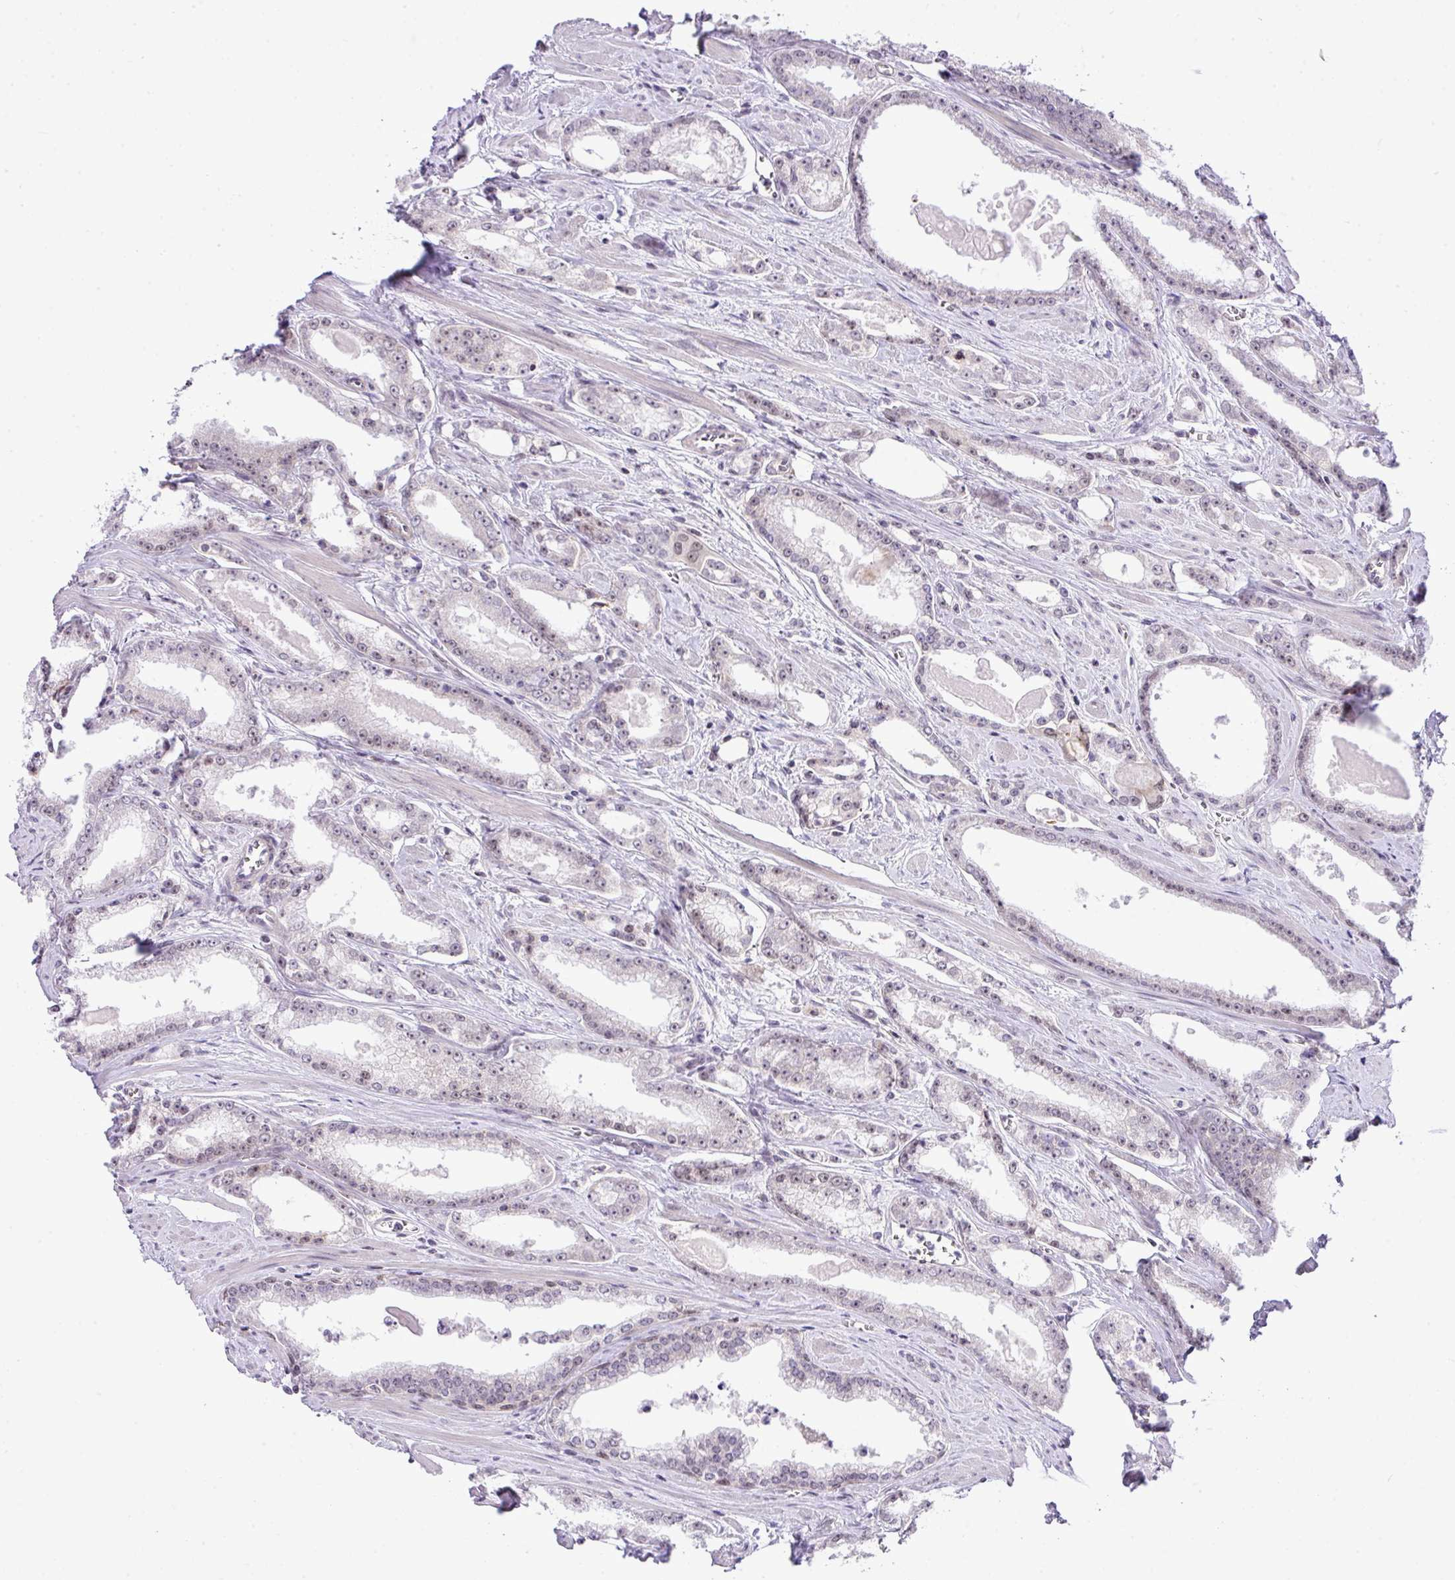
{"staining": {"intensity": "negative", "quantity": "none", "location": "none"}, "tissue": "prostate cancer", "cell_type": "Tumor cells", "image_type": "cancer", "snomed": [{"axis": "morphology", "description": "Adenocarcinoma, Low grade"}, {"axis": "topography", "description": "Prostate and seminal vesicle, NOS"}], "caption": "High power microscopy photomicrograph of an immunohistochemistry photomicrograph of adenocarcinoma (low-grade) (prostate), revealing no significant staining in tumor cells.", "gene": "CCDC137", "patient": {"sex": "male", "age": 60}}